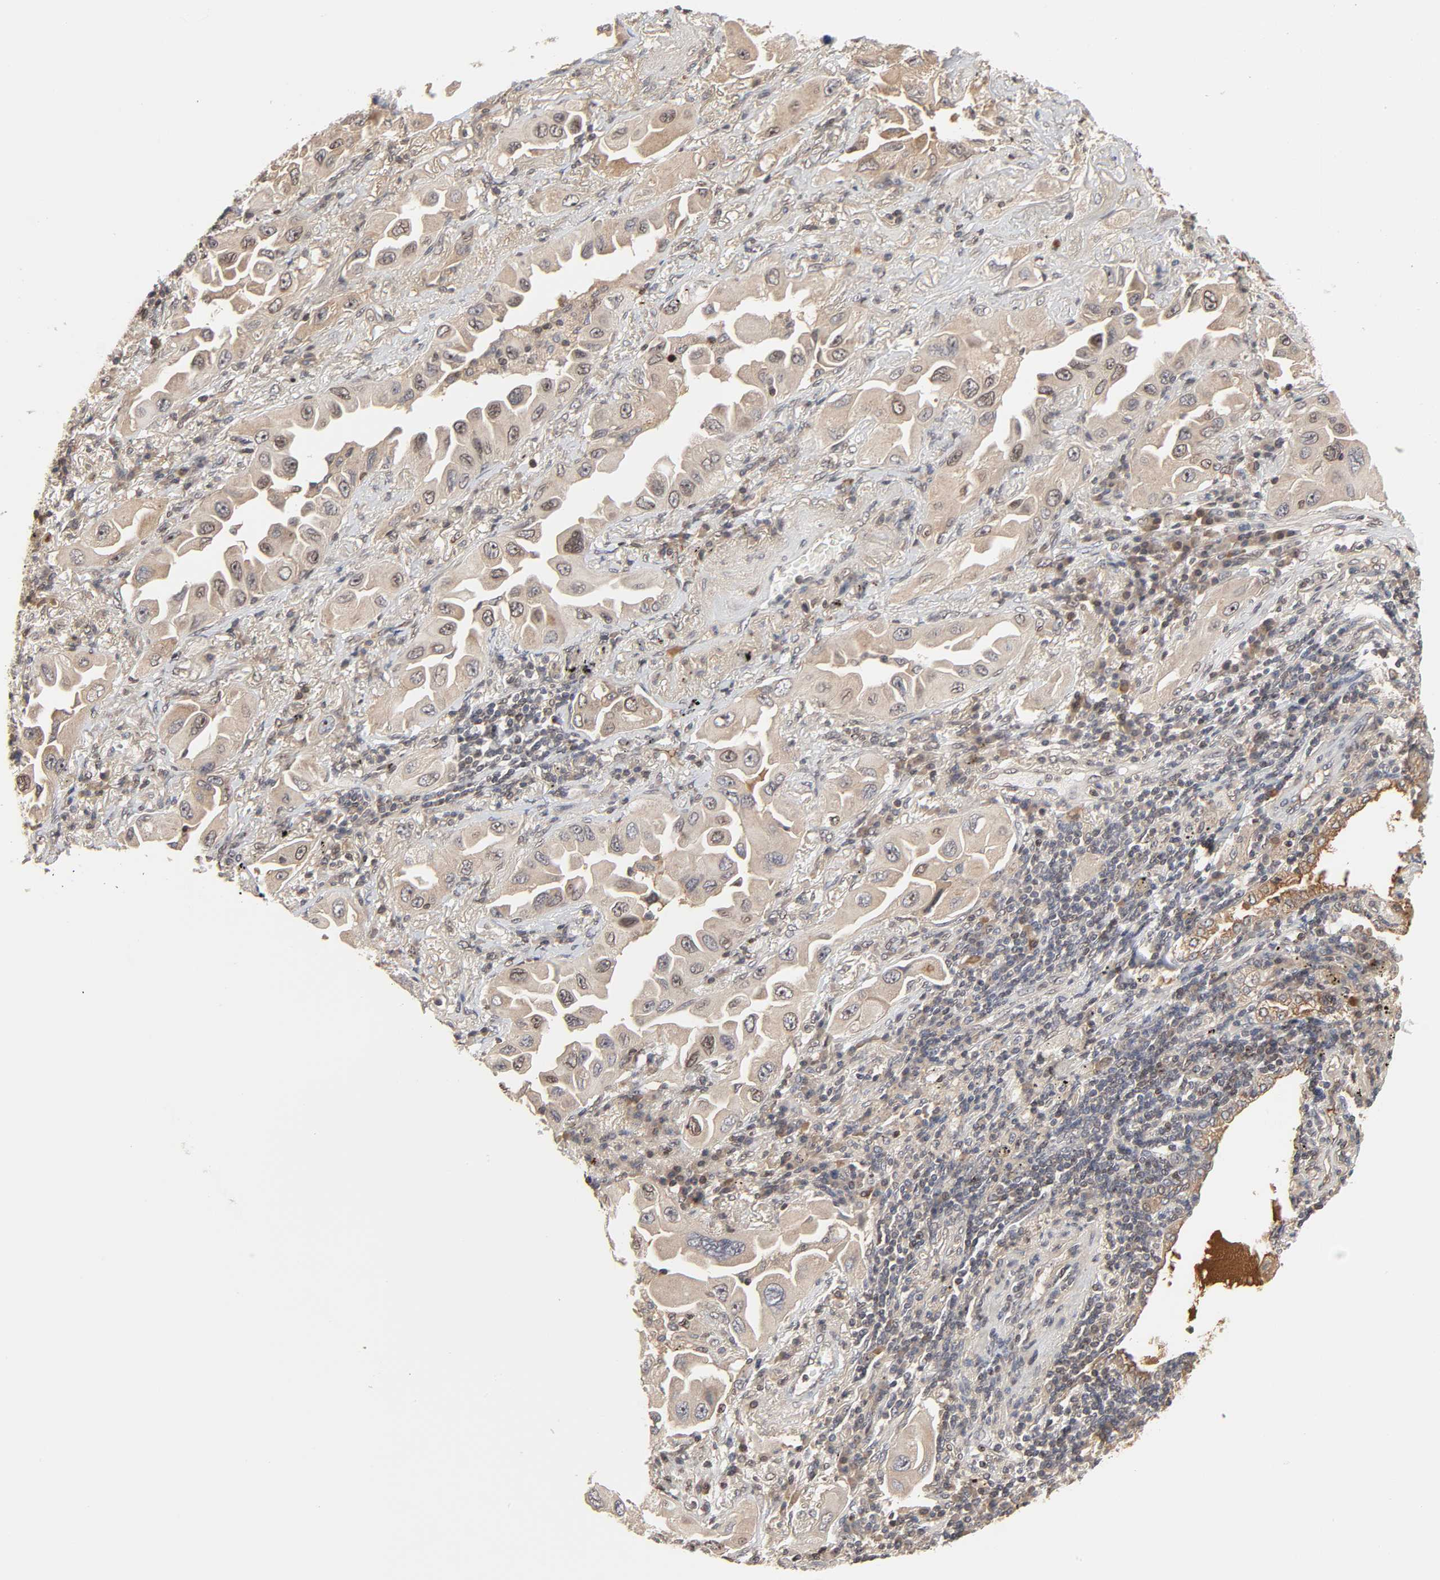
{"staining": {"intensity": "strong", "quantity": ">75%", "location": "cytoplasmic/membranous,nuclear"}, "tissue": "lung cancer", "cell_type": "Tumor cells", "image_type": "cancer", "snomed": [{"axis": "morphology", "description": "Adenocarcinoma, NOS"}, {"axis": "topography", "description": "Lung"}], "caption": "Immunohistochemical staining of adenocarcinoma (lung) displays high levels of strong cytoplasmic/membranous and nuclear staining in about >75% of tumor cells.", "gene": "CPN2", "patient": {"sex": "female", "age": 65}}